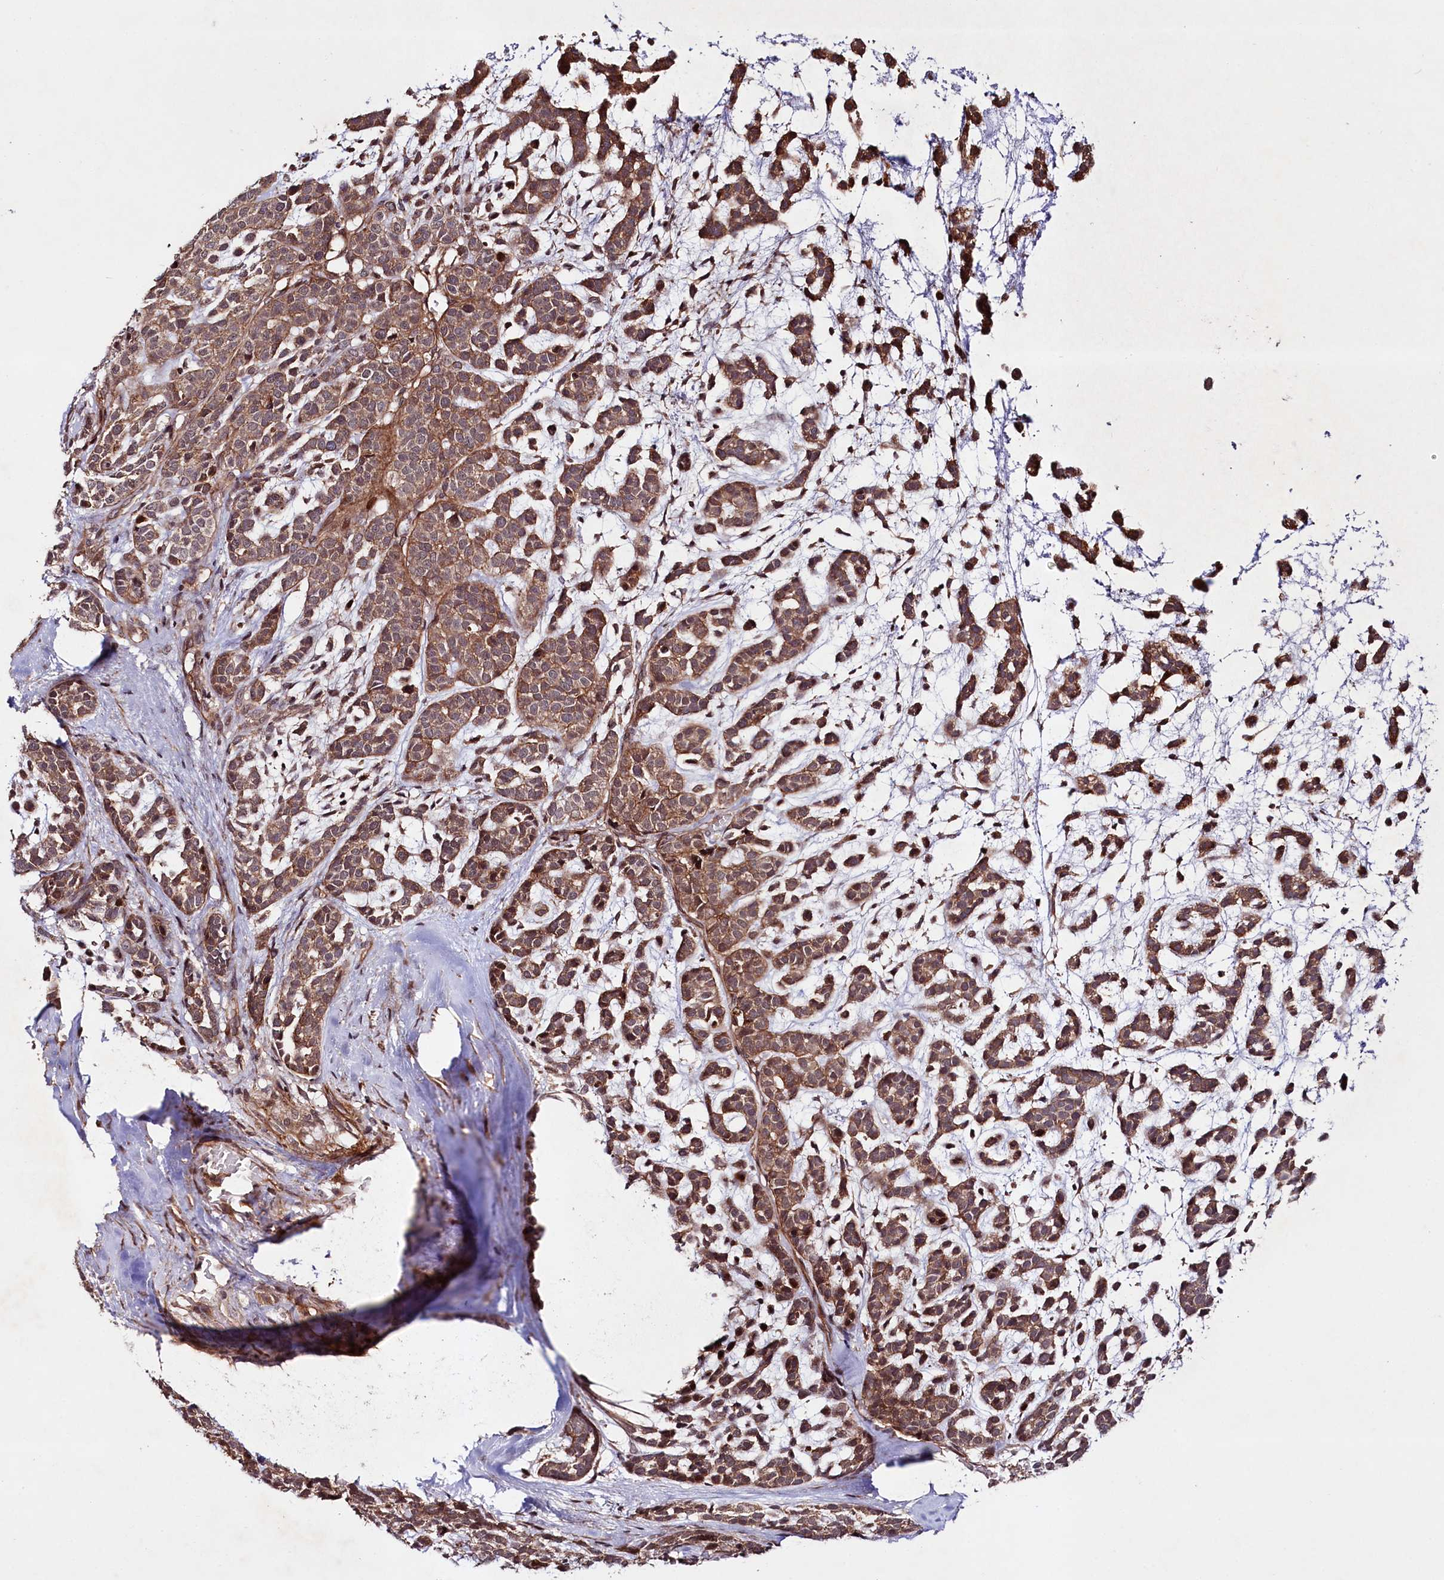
{"staining": {"intensity": "moderate", "quantity": ">75%", "location": "cytoplasmic/membranous"}, "tissue": "head and neck cancer", "cell_type": "Tumor cells", "image_type": "cancer", "snomed": [{"axis": "morphology", "description": "Adenocarcinoma, NOS"}, {"axis": "morphology", "description": "Adenoma, NOS"}, {"axis": "topography", "description": "Head-Neck"}], "caption": "This is a histology image of immunohistochemistry (IHC) staining of adenocarcinoma (head and neck), which shows moderate staining in the cytoplasmic/membranous of tumor cells.", "gene": "NEDD1", "patient": {"sex": "female", "age": 55}}